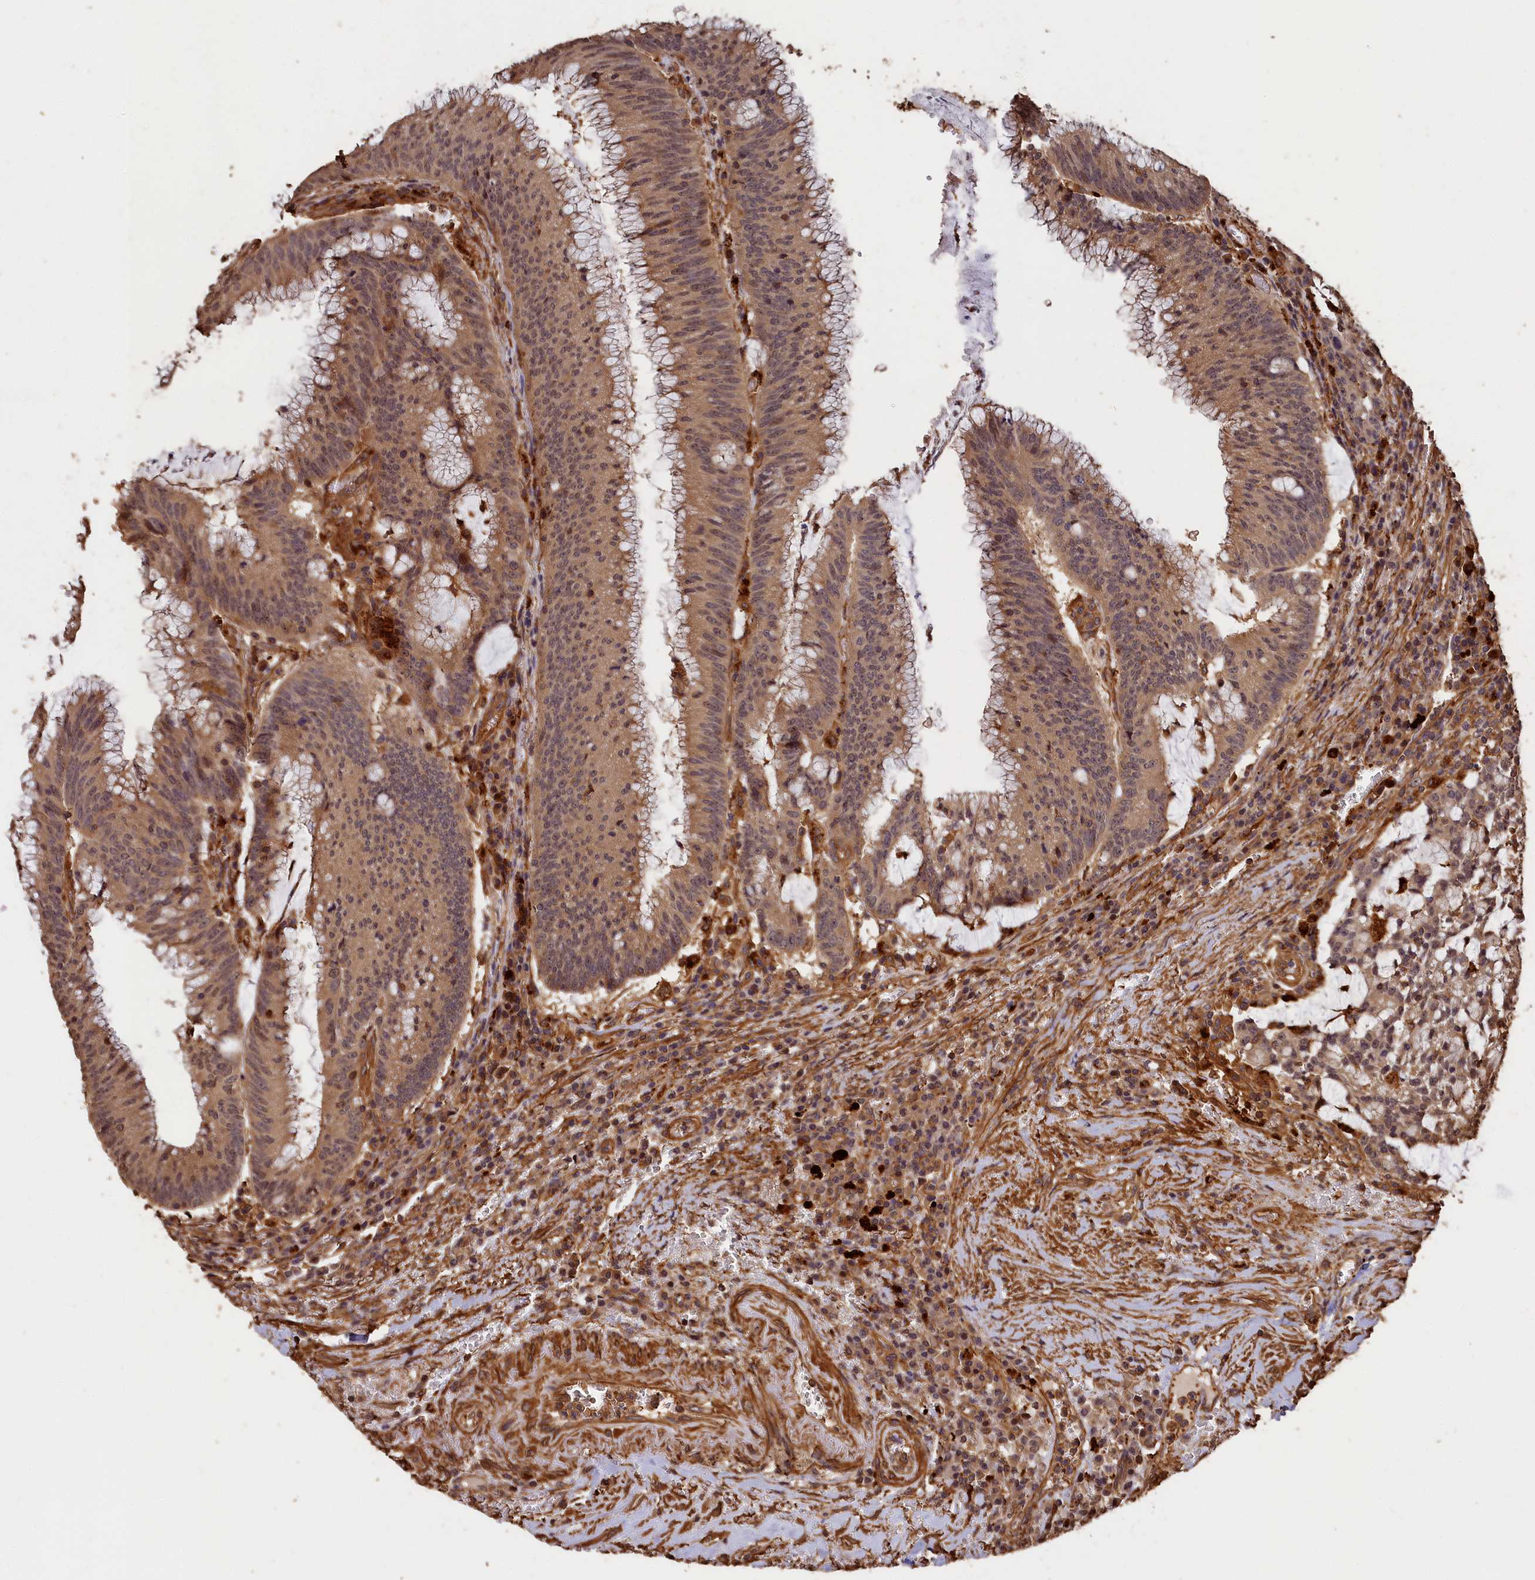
{"staining": {"intensity": "weak", "quantity": ">75%", "location": "cytoplasmic/membranous,nuclear"}, "tissue": "colorectal cancer", "cell_type": "Tumor cells", "image_type": "cancer", "snomed": [{"axis": "morphology", "description": "Adenocarcinoma, NOS"}, {"axis": "topography", "description": "Rectum"}], "caption": "Immunohistochemical staining of colorectal cancer (adenocarcinoma) displays low levels of weak cytoplasmic/membranous and nuclear expression in about >75% of tumor cells.", "gene": "MMP15", "patient": {"sex": "female", "age": 77}}